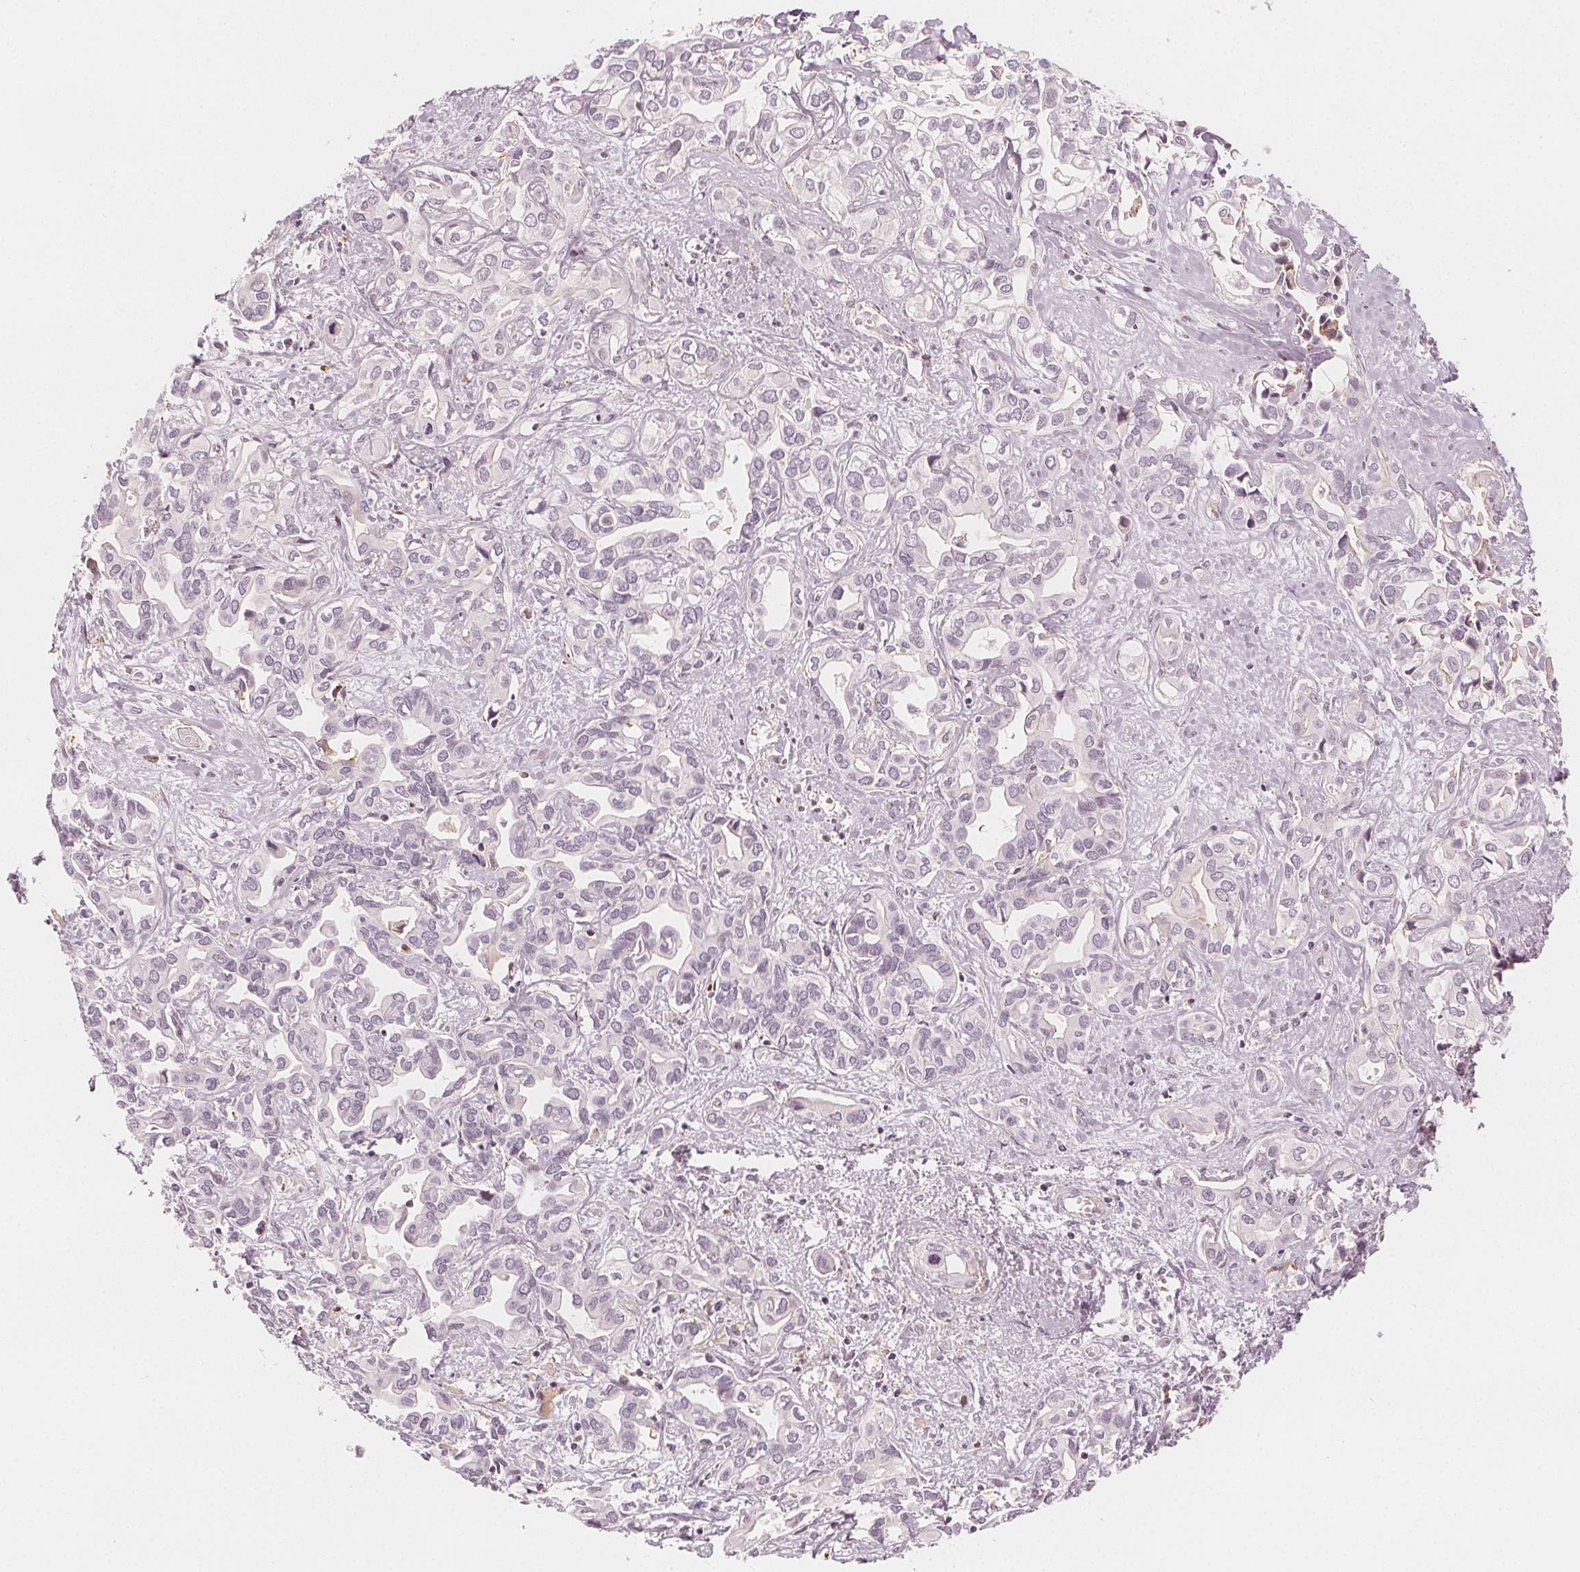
{"staining": {"intensity": "negative", "quantity": "none", "location": "none"}, "tissue": "liver cancer", "cell_type": "Tumor cells", "image_type": "cancer", "snomed": [{"axis": "morphology", "description": "Cholangiocarcinoma"}, {"axis": "topography", "description": "Liver"}], "caption": "Histopathology image shows no significant protein staining in tumor cells of liver cancer.", "gene": "ARHGAP26", "patient": {"sex": "female", "age": 64}}